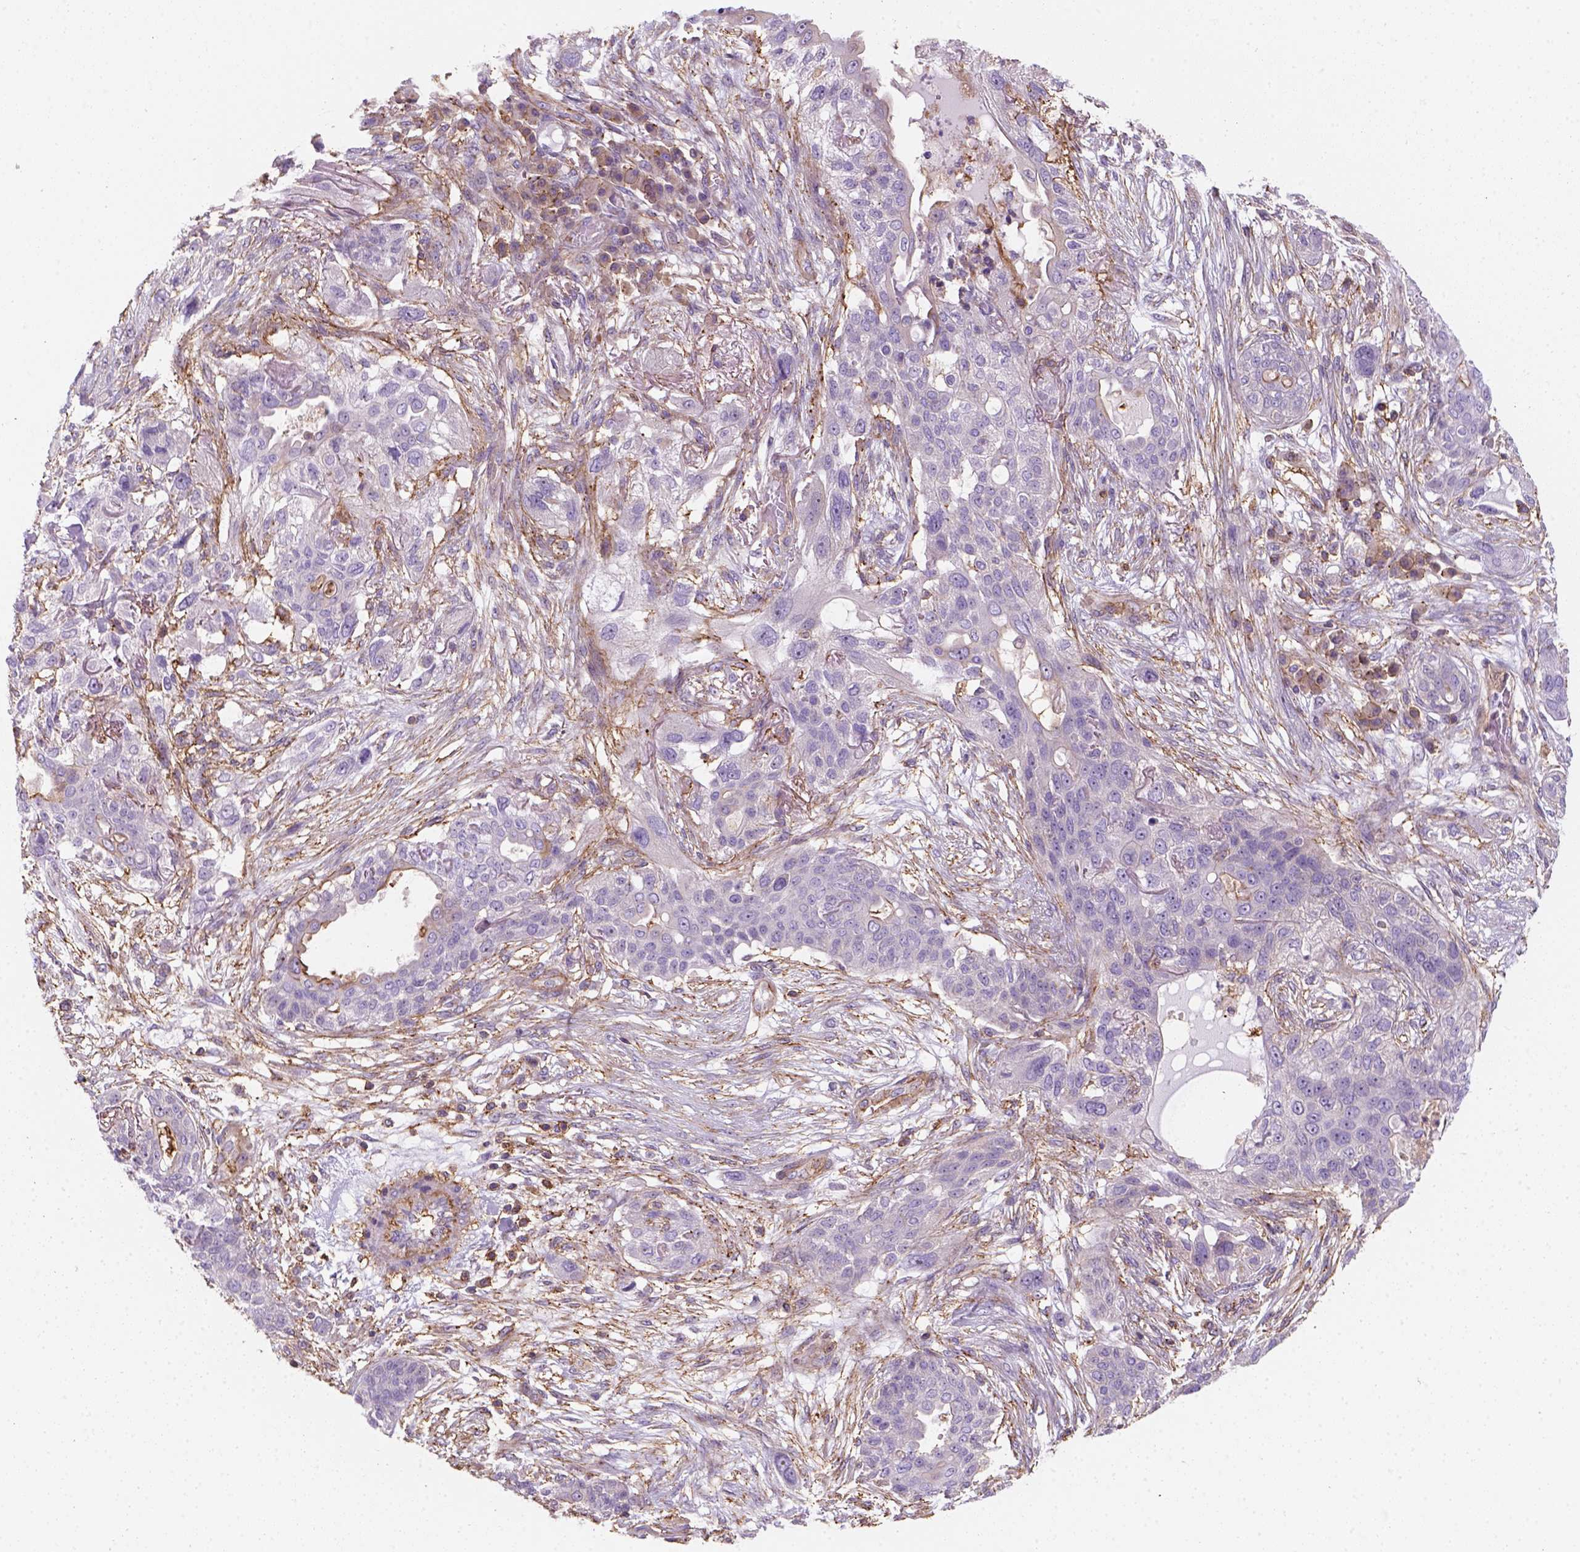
{"staining": {"intensity": "moderate", "quantity": "<25%", "location": "cytoplasmic/membranous"}, "tissue": "lung cancer", "cell_type": "Tumor cells", "image_type": "cancer", "snomed": [{"axis": "morphology", "description": "Squamous cell carcinoma, NOS"}, {"axis": "topography", "description": "Lung"}], "caption": "Immunohistochemical staining of human squamous cell carcinoma (lung) demonstrates low levels of moderate cytoplasmic/membranous protein positivity in about <25% of tumor cells.", "gene": "GPRC5D", "patient": {"sex": "female", "age": 70}}